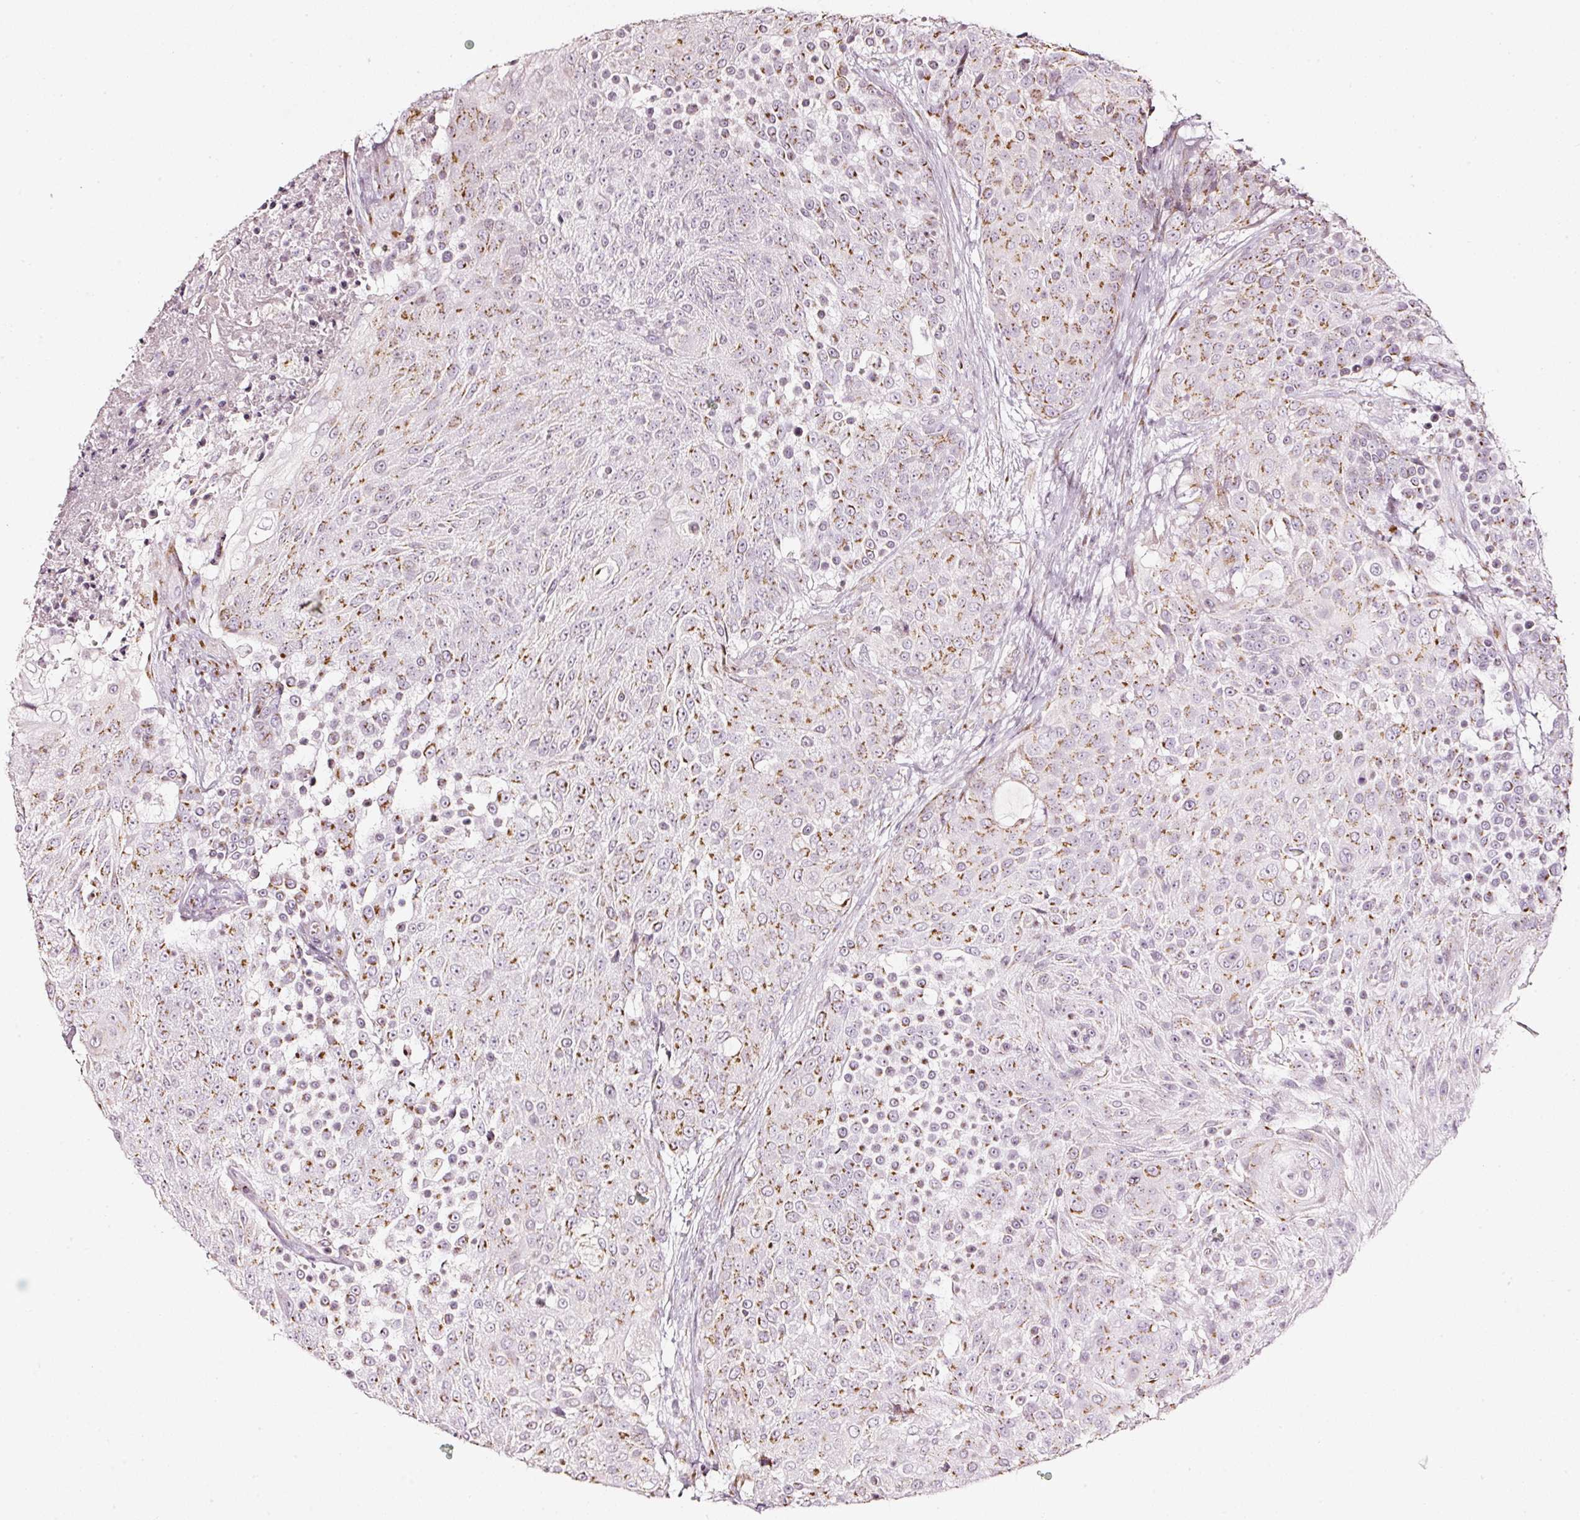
{"staining": {"intensity": "moderate", "quantity": "25%-75%", "location": "cytoplasmic/membranous"}, "tissue": "urothelial cancer", "cell_type": "Tumor cells", "image_type": "cancer", "snomed": [{"axis": "morphology", "description": "Urothelial carcinoma, High grade"}, {"axis": "topography", "description": "Urinary bladder"}], "caption": "Immunohistochemical staining of urothelial cancer reveals medium levels of moderate cytoplasmic/membranous expression in approximately 25%-75% of tumor cells.", "gene": "SDF4", "patient": {"sex": "female", "age": 63}}